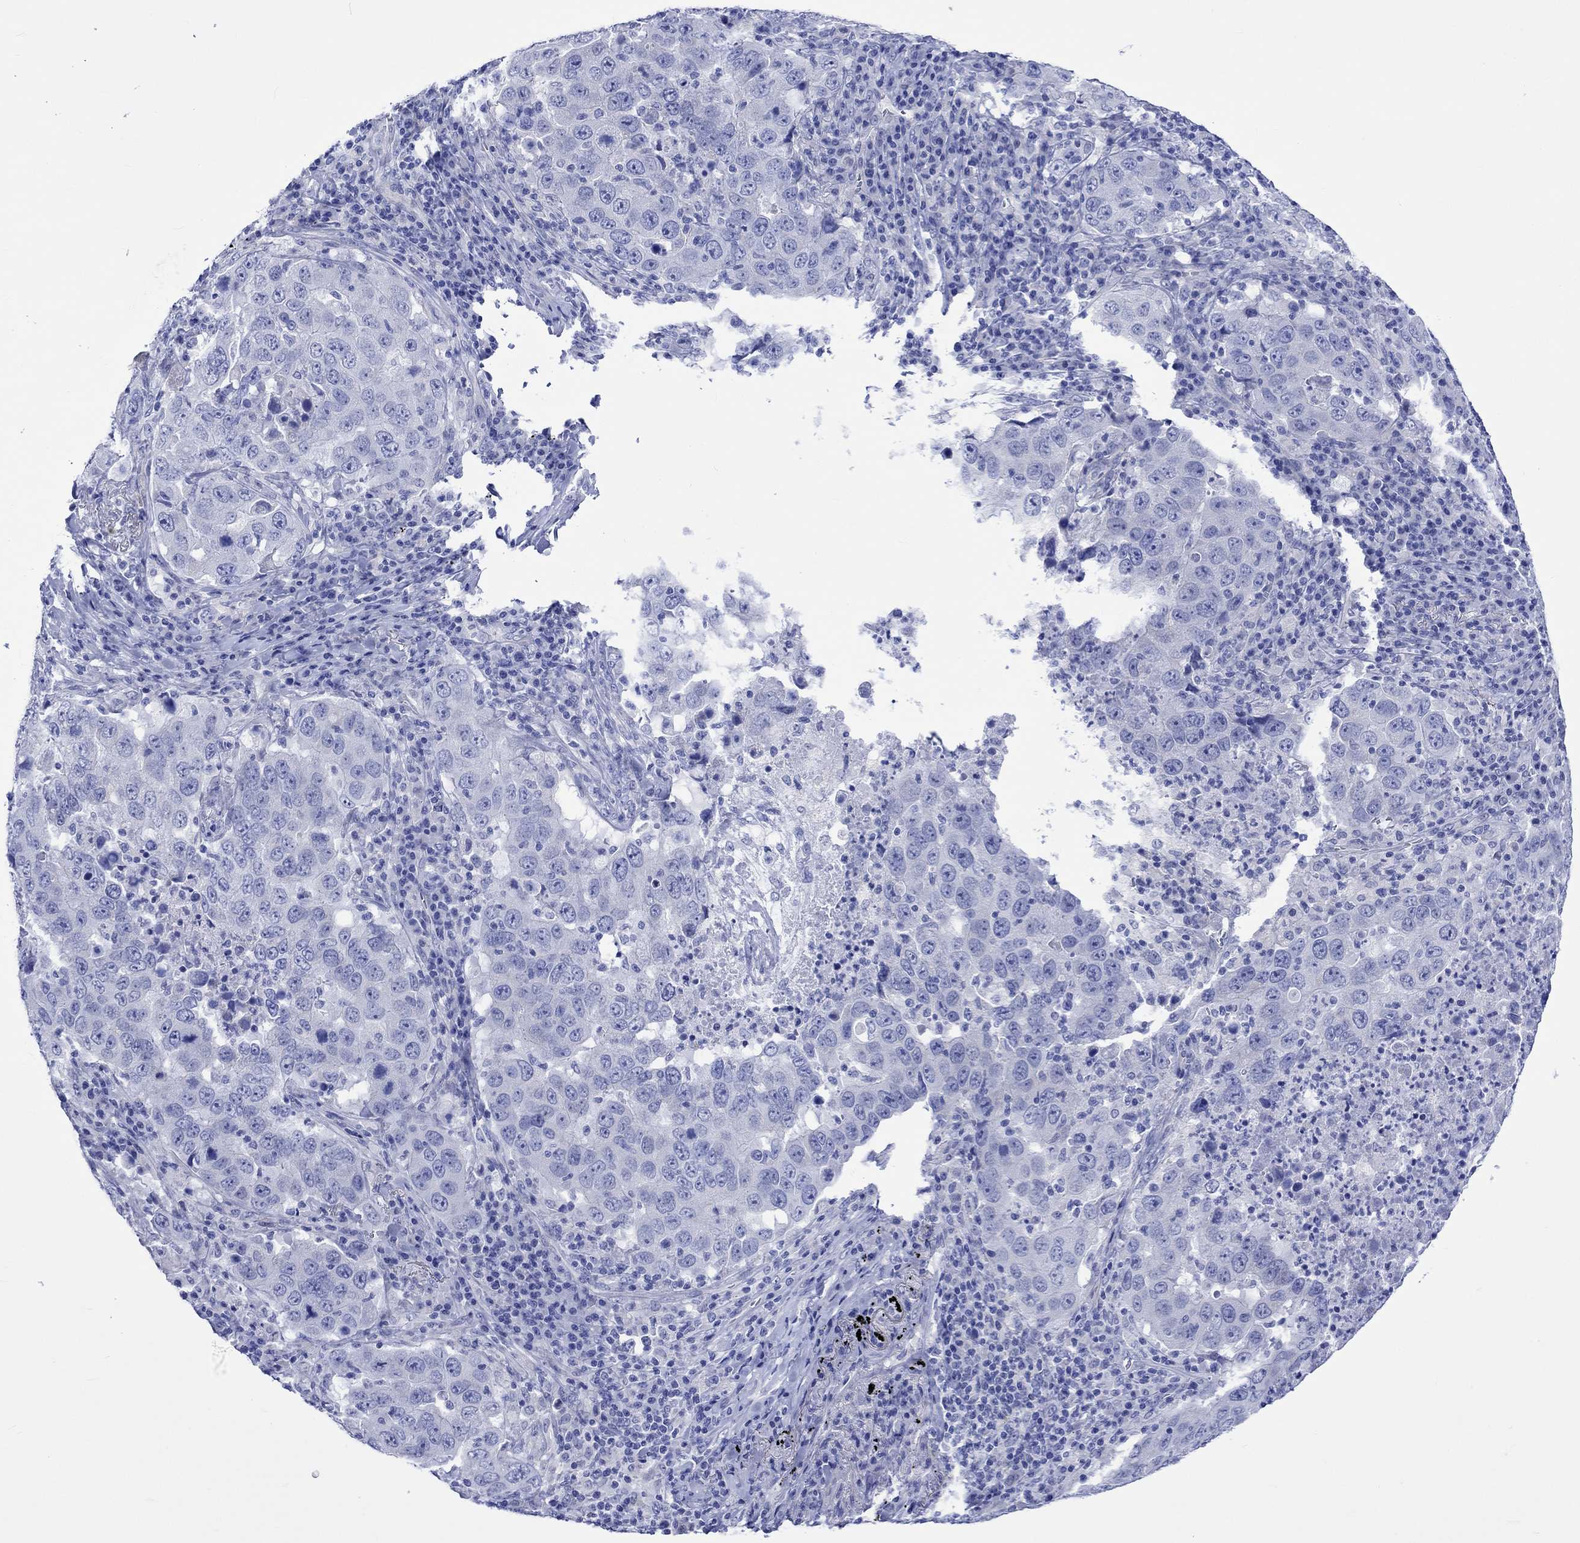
{"staining": {"intensity": "negative", "quantity": "none", "location": "none"}, "tissue": "lung cancer", "cell_type": "Tumor cells", "image_type": "cancer", "snomed": [{"axis": "morphology", "description": "Adenocarcinoma, NOS"}, {"axis": "topography", "description": "Lung"}], "caption": "Immunohistochemistry (IHC) of lung cancer exhibits no expression in tumor cells. (IHC, brightfield microscopy, high magnification).", "gene": "HARBI1", "patient": {"sex": "male", "age": 73}}